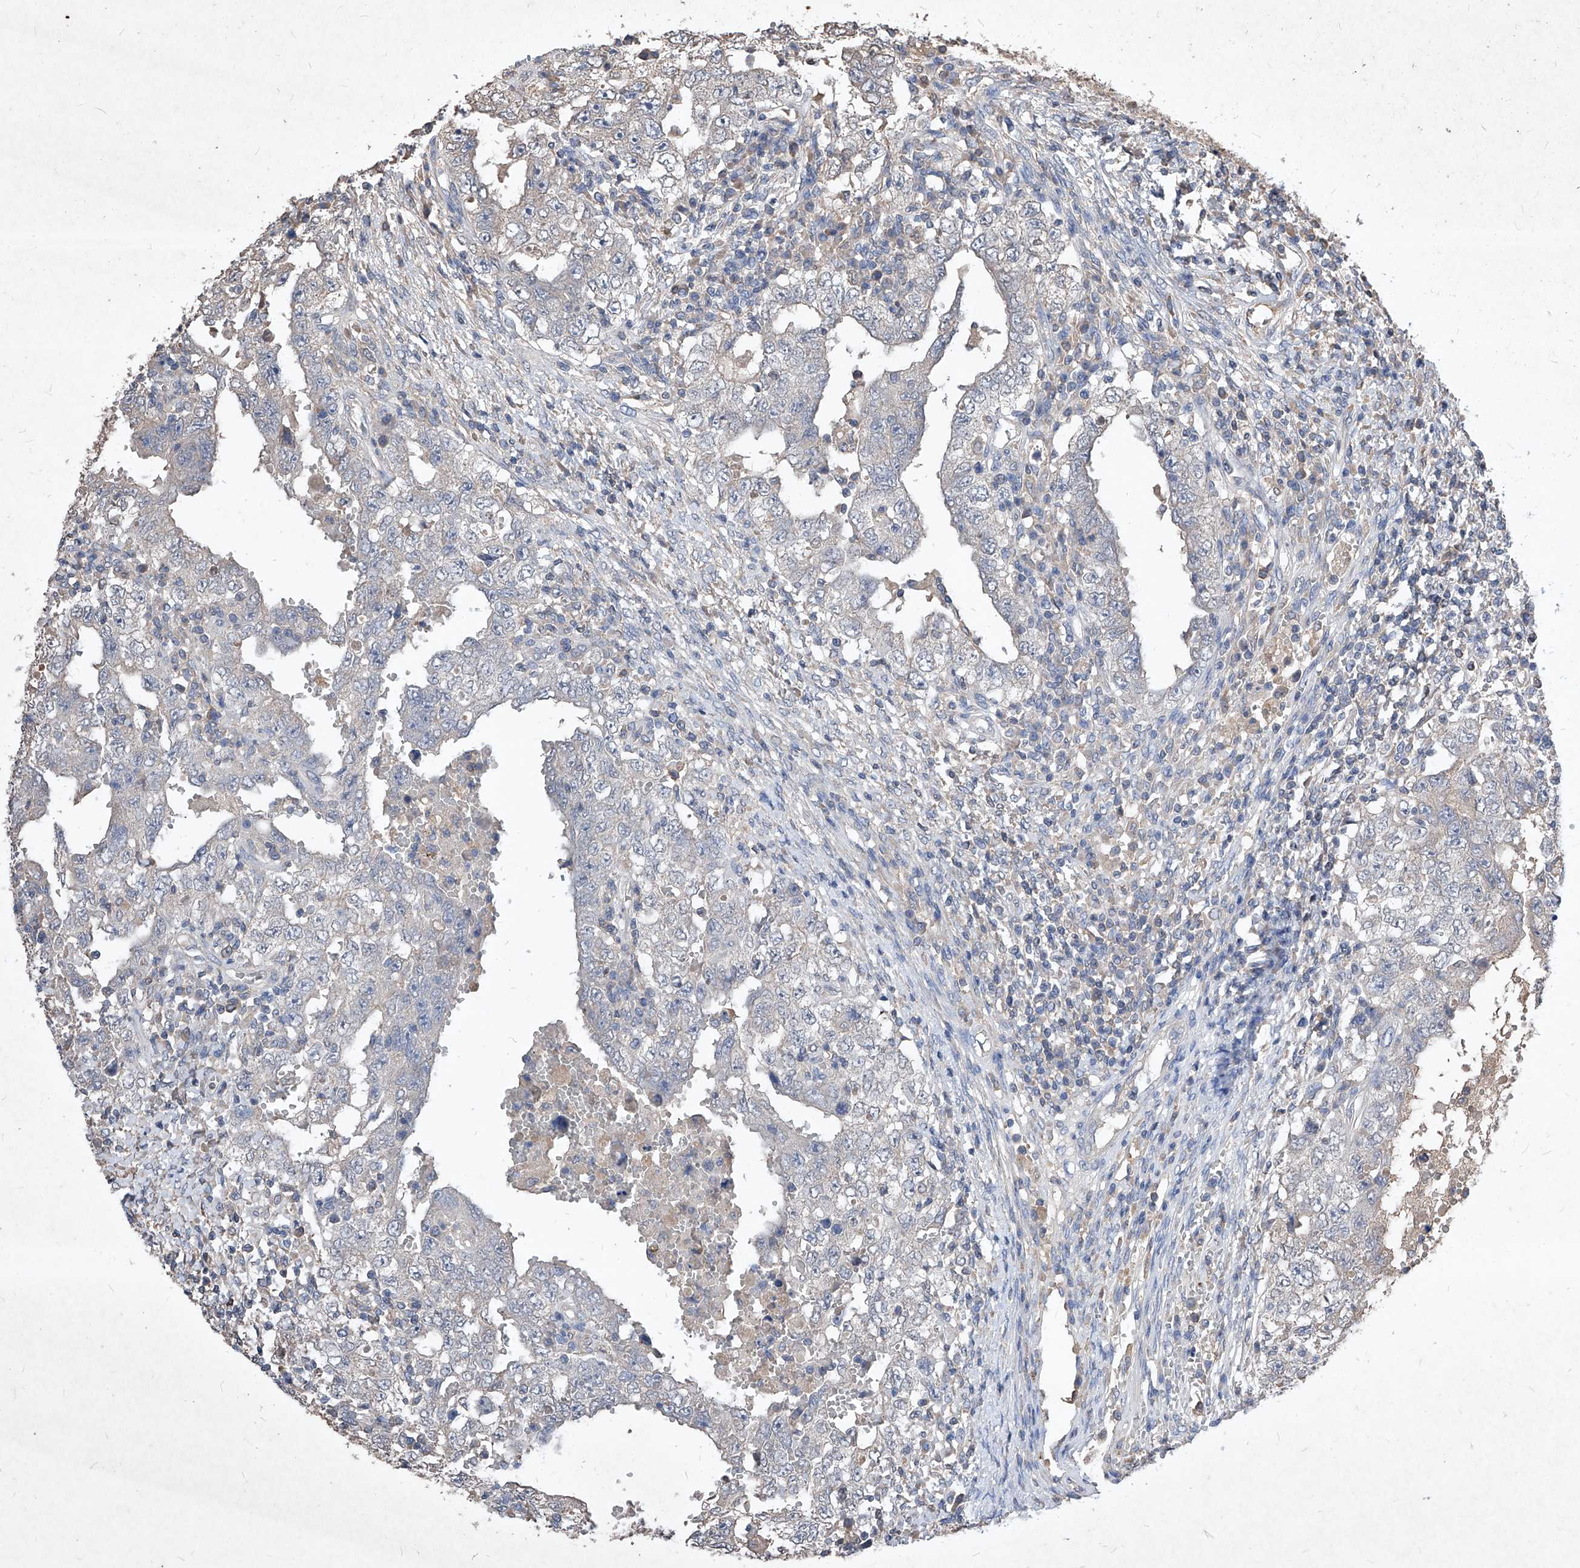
{"staining": {"intensity": "negative", "quantity": "none", "location": "none"}, "tissue": "testis cancer", "cell_type": "Tumor cells", "image_type": "cancer", "snomed": [{"axis": "morphology", "description": "Carcinoma, Embryonal, NOS"}, {"axis": "topography", "description": "Testis"}], "caption": "Tumor cells show no significant staining in embryonal carcinoma (testis).", "gene": "SYNGR1", "patient": {"sex": "male", "age": 26}}